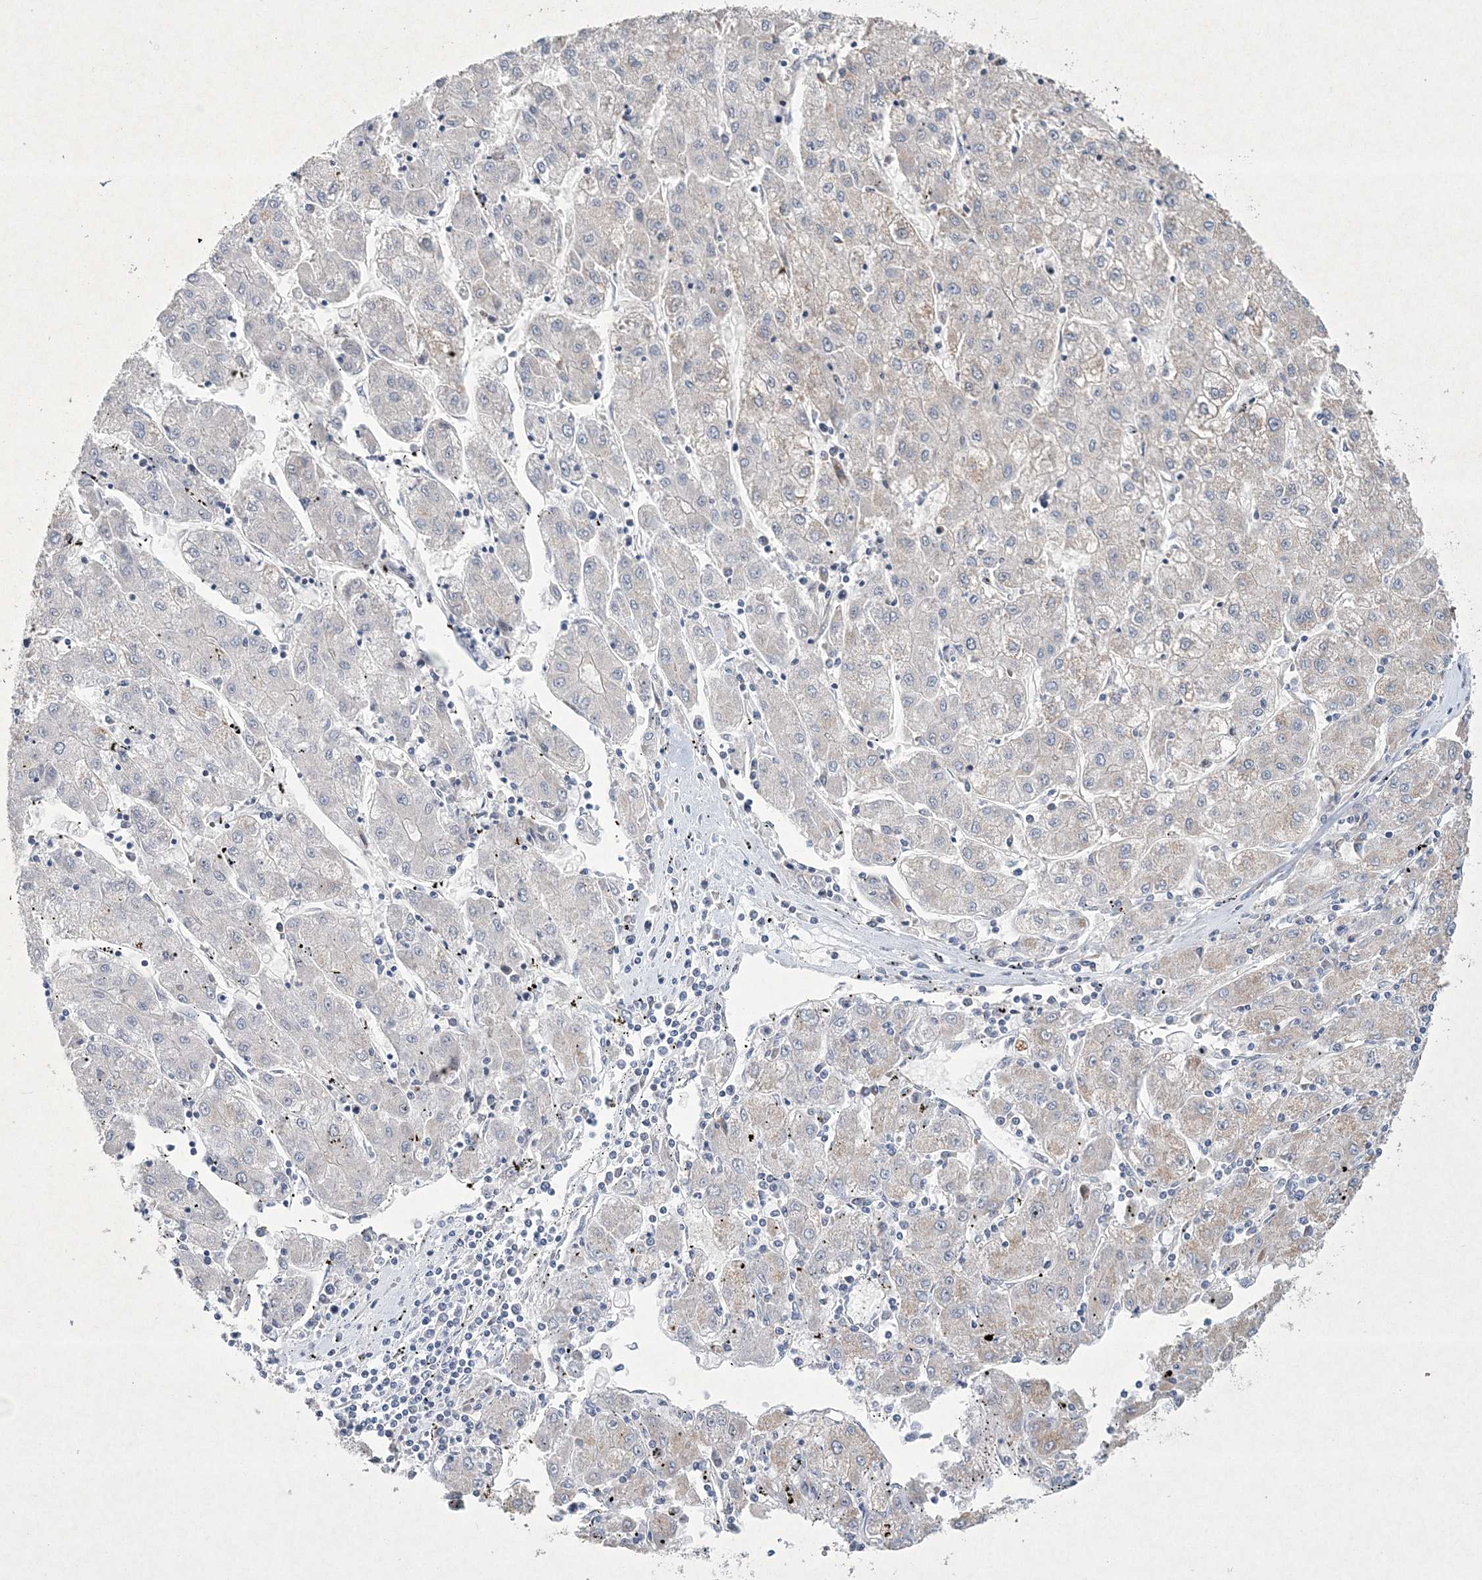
{"staining": {"intensity": "moderate", "quantity": "<25%", "location": "cytoplasmic/membranous"}, "tissue": "liver cancer", "cell_type": "Tumor cells", "image_type": "cancer", "snomed": [{"axis": "morphology", "description": "Carcinoma, Hepatocellular, NOS"}, {"axis": "topography", "description": "Liver"}], "caption": "Protein analysis of liver cancer (hepatocellular carcinoma) tissue displays moderate cytoplasmic/membranous positivity in approximately <25% of tumor cells. The protein is stained brown, and the nuclei are stained in blue (DAB (3,3'-diaminobenzidine) IHC with brightfield microscopy, high magnification).", "gene": "CES4A", "patient": {"sex": "male", "age": 72}}